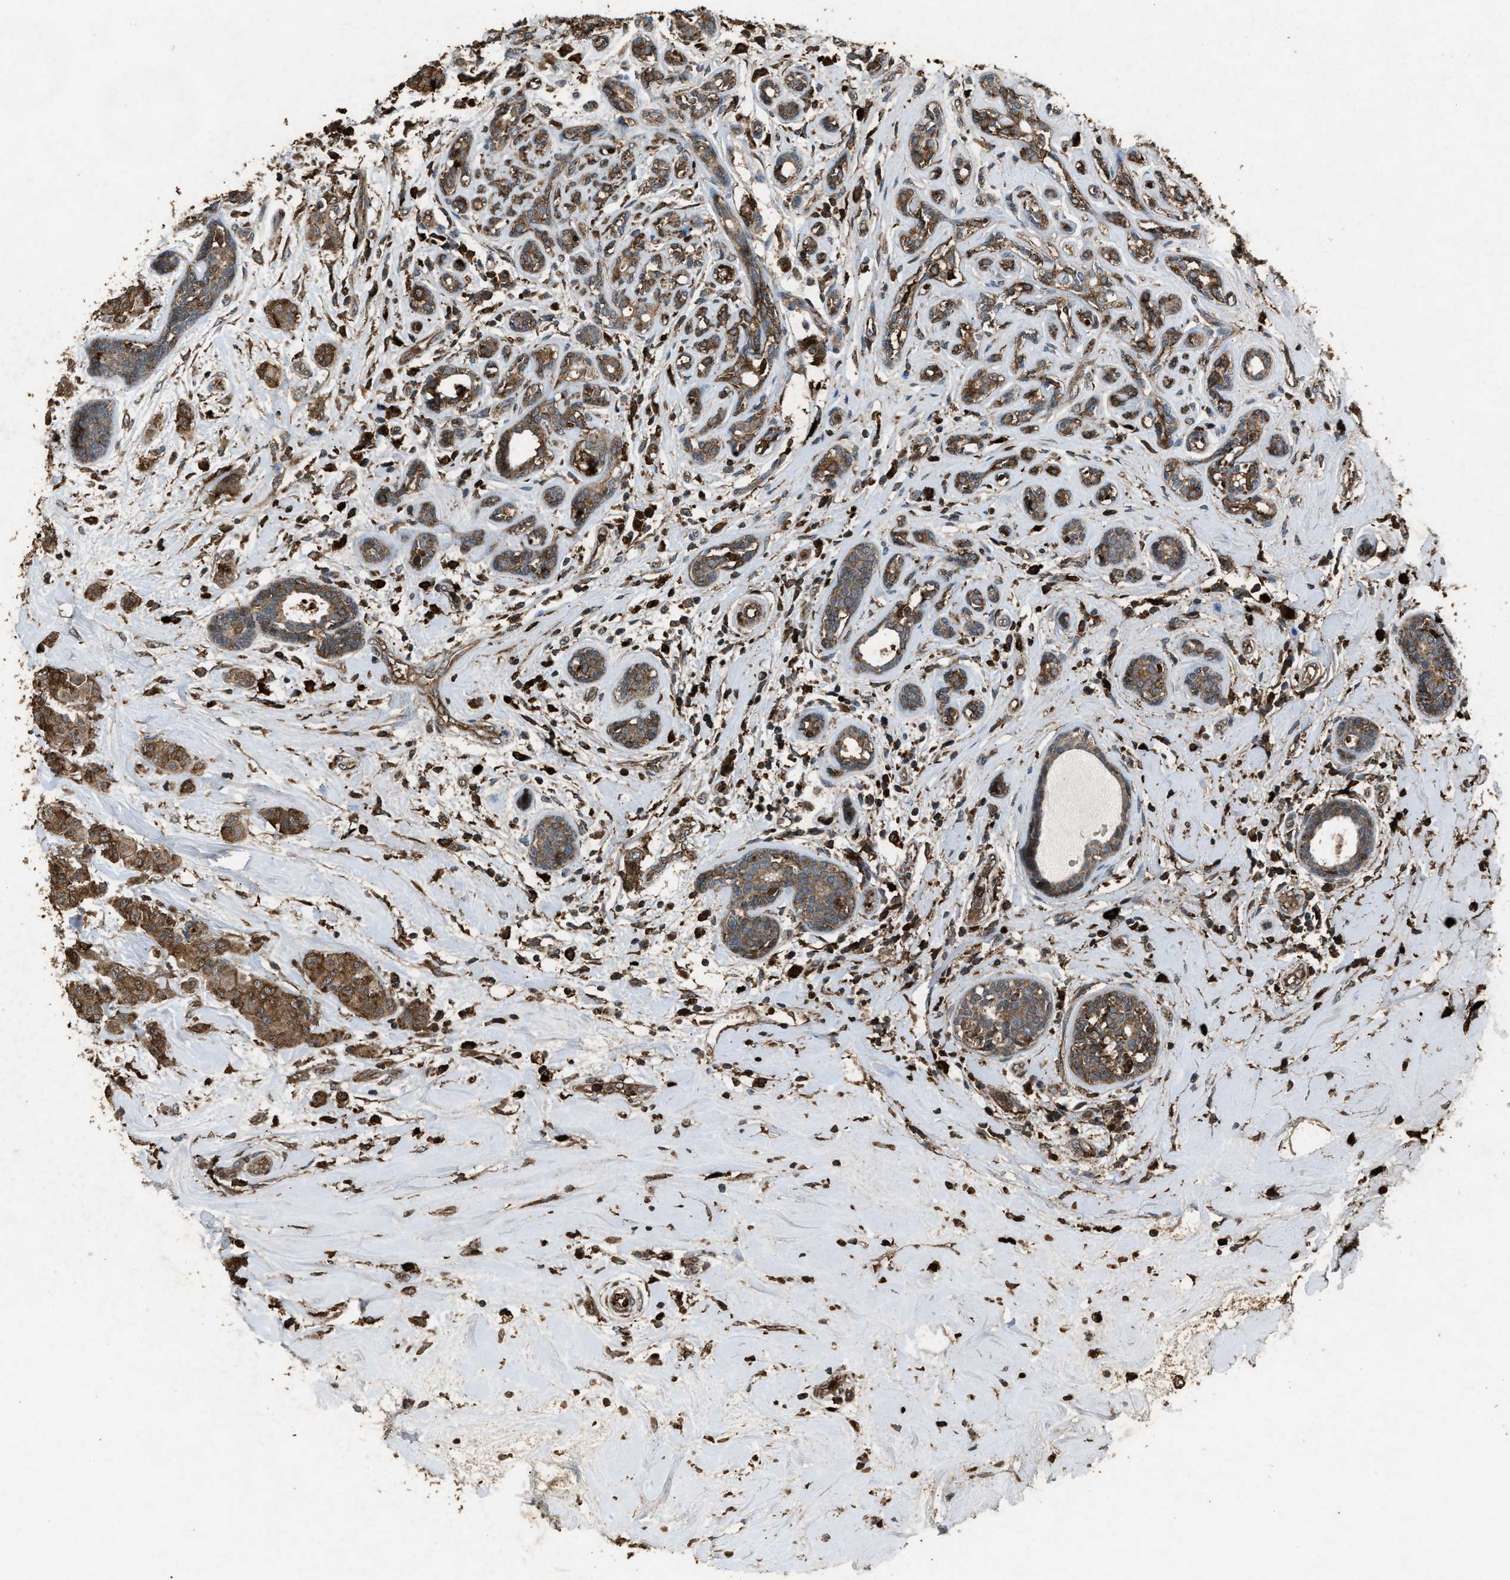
{"staining": {"intensity": "moderate", "quantity": ">75%", "location": "cytoplasmic/membranous"}, "tissue": "breast cancer", "cell_type": "Tumor cells", "image_type": "cancer", "snomed": [{"axis": "morphology", "description": "Normal tissue, NOS"}, {"axis": "morphology", "description": "Duct carcinoma"}, {"axis": "topography", "description": "Breast"}], "caption": "A brown stain highlights moderate cytoplasmic/membranous expression of a protein in human breast infiltrating ductal carcinoma tumor cells.", "gene": "PSMD1", "patient": {"sex": "female", "age": 40}}